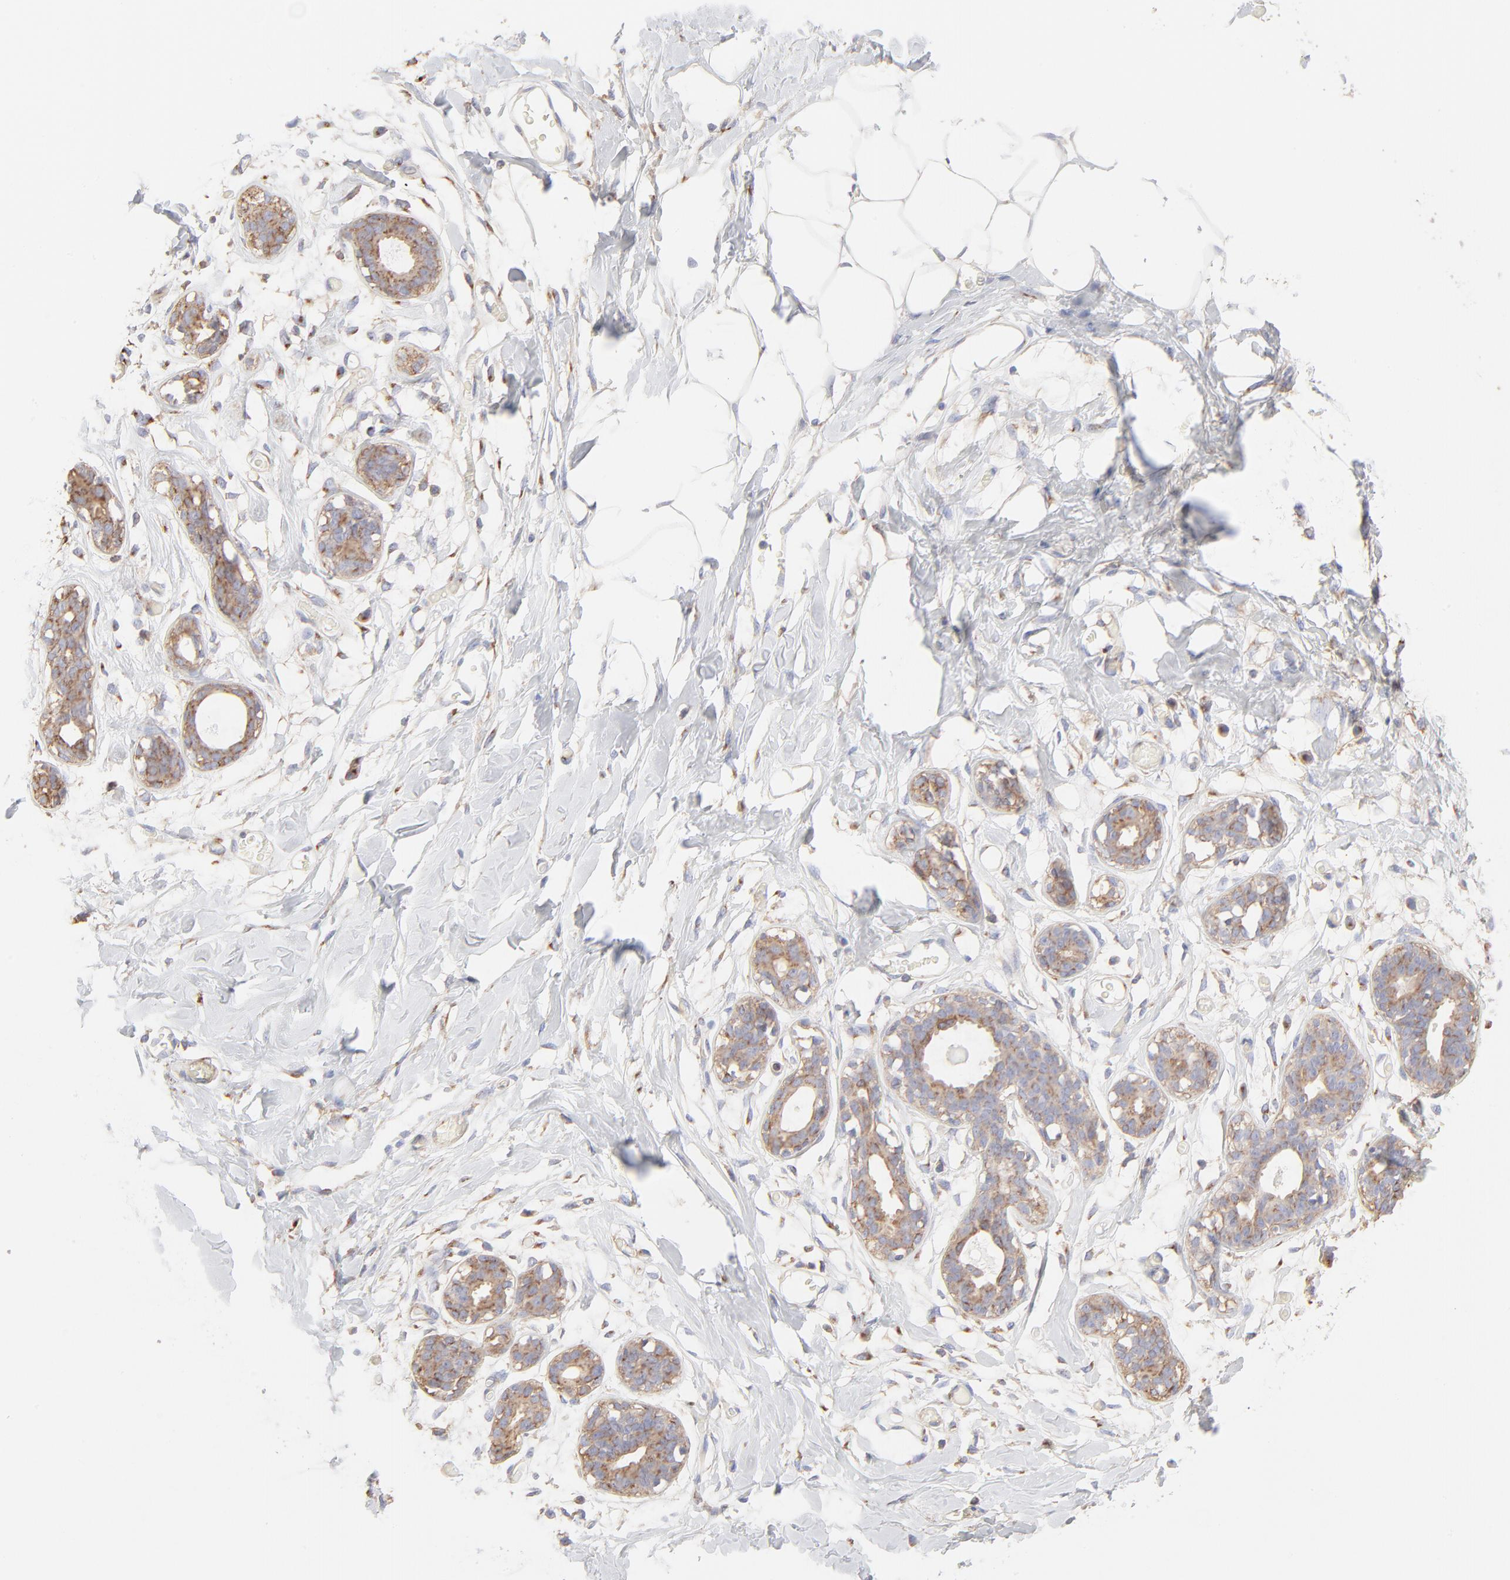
{"staining": {"intensity": "weak", "quantity": ">75%", "location": "cytoplasmic/membranous"}, "tissue": "breast", "cell_type": "Adipocytes", "image_type": "normal", "snomed": [{"axis": "morphology", "description": "Normal tissue, NOS"}, {"axis": "topography", "description": "Breast"}, {"axis": "topography", "description": "Adipose tissue"}], "caption": "IHC (DAB) staining of normal breast shows weak cytoplasmic/membranous protein staining in about >75% of adipocytes. The protein of interest is stained brown, and the nuclei are stained in blue (DAB (3,3'-diaminobenzidine) IHC with brightfield microscopy, high magnification).", "gene": "CLTB", "patient": {"sex": "female", "age": 25}}